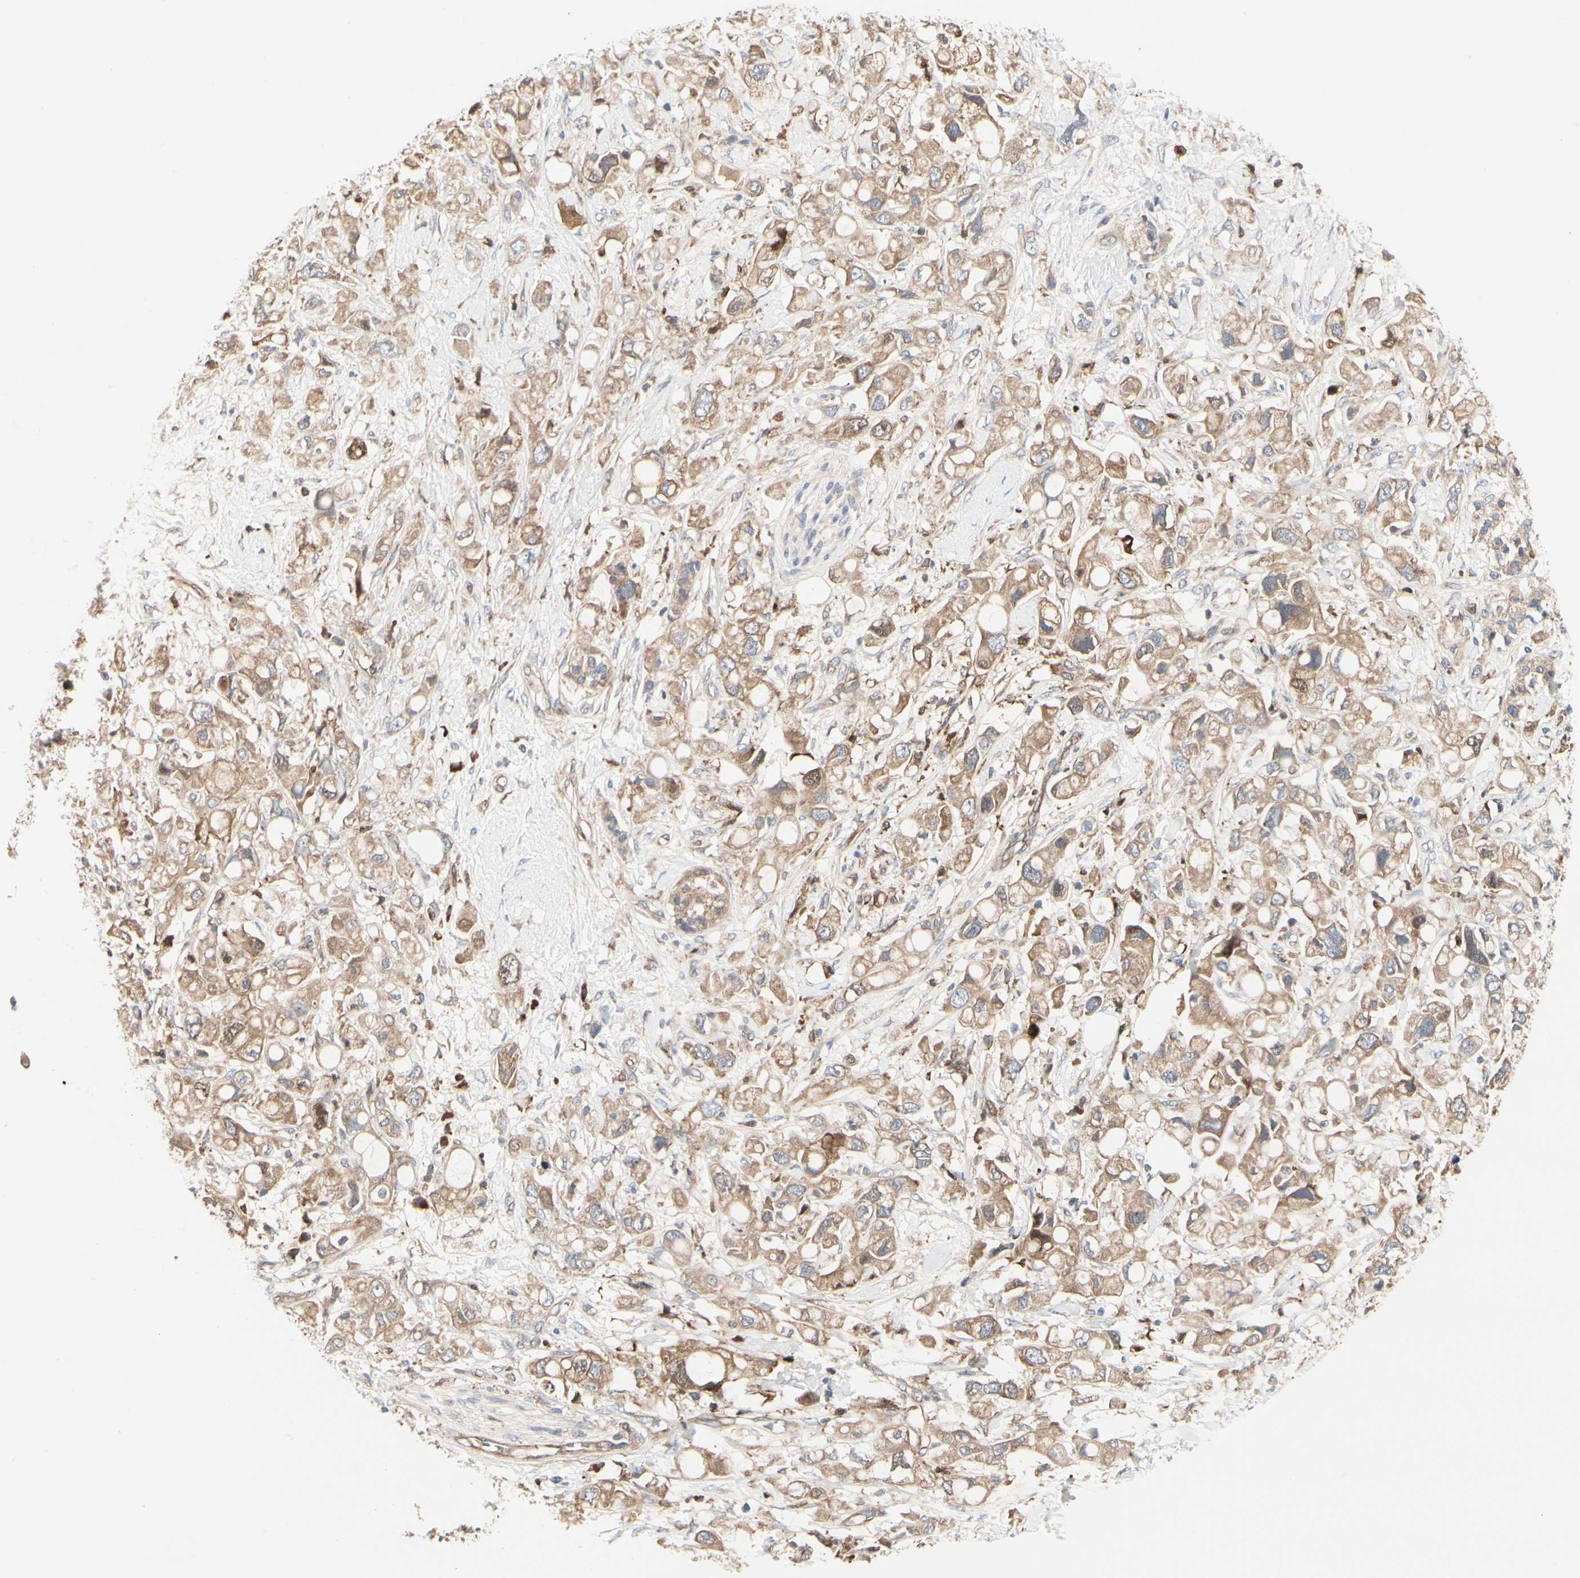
{"staining": {"intensity": "moderate", "quantity": ">75%", "location": "cytoplasmic/membranous"}, "tissue": "pancreatic cancer", "cell_type": "Tumor cells", "image_type": "cancer", "snomed": [{"axis": "morphology", "description": "Adenocarcinoma, NOS"}, {"axis": "topography", "description": "Pancreas"}], "caption": "This is an image of immunohistochemistry (IHC) staining of pancreatic adenocarcinoma, which shows moderate staining in the cytoplasmic/membranous of tumor cells.", "gene": "C3orf52", "patient": {"sex": "female", "age": 56}}